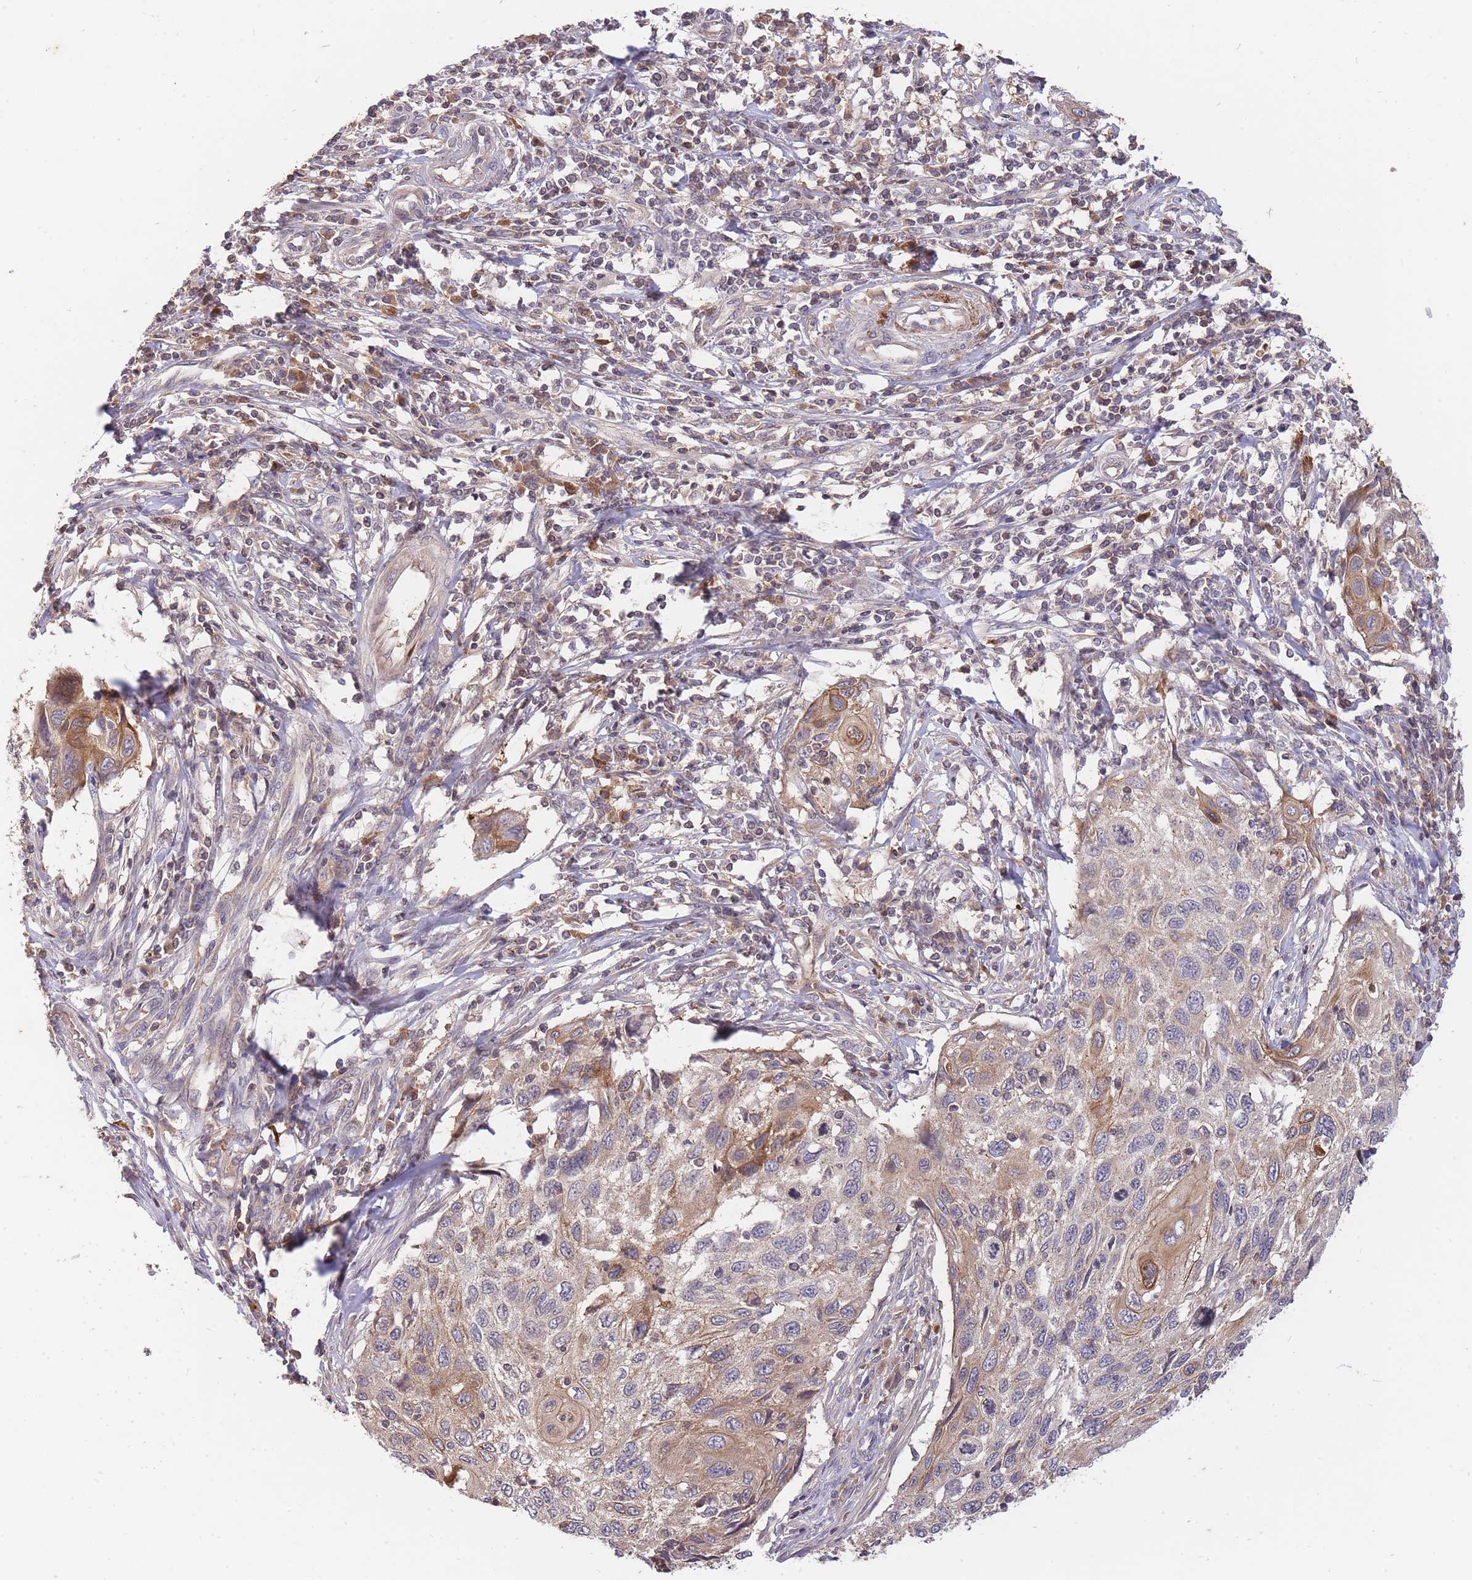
{"staining": {"intensity": "moderate", "quantity": "25%-75%", "location": "cytoplasmic/membranous"}, "tissue": "cervical cancer", "cell_type": "Tumor cells", "image_type": "cancer", "snomed": [{"axis": "morphology", "description": "Squamous cell carcinoma, NOS"}, {"axis": "topography", "description": "Cervix"}], "caption": "There is medium levels of moderate cytoplasmic/membranous staining in tumor cells of cervical cancer, as demonstrated by immunohistochemical staining (brown color).", "gene": "RALGDS", "patient": {"sex": "female", "age": 70}}